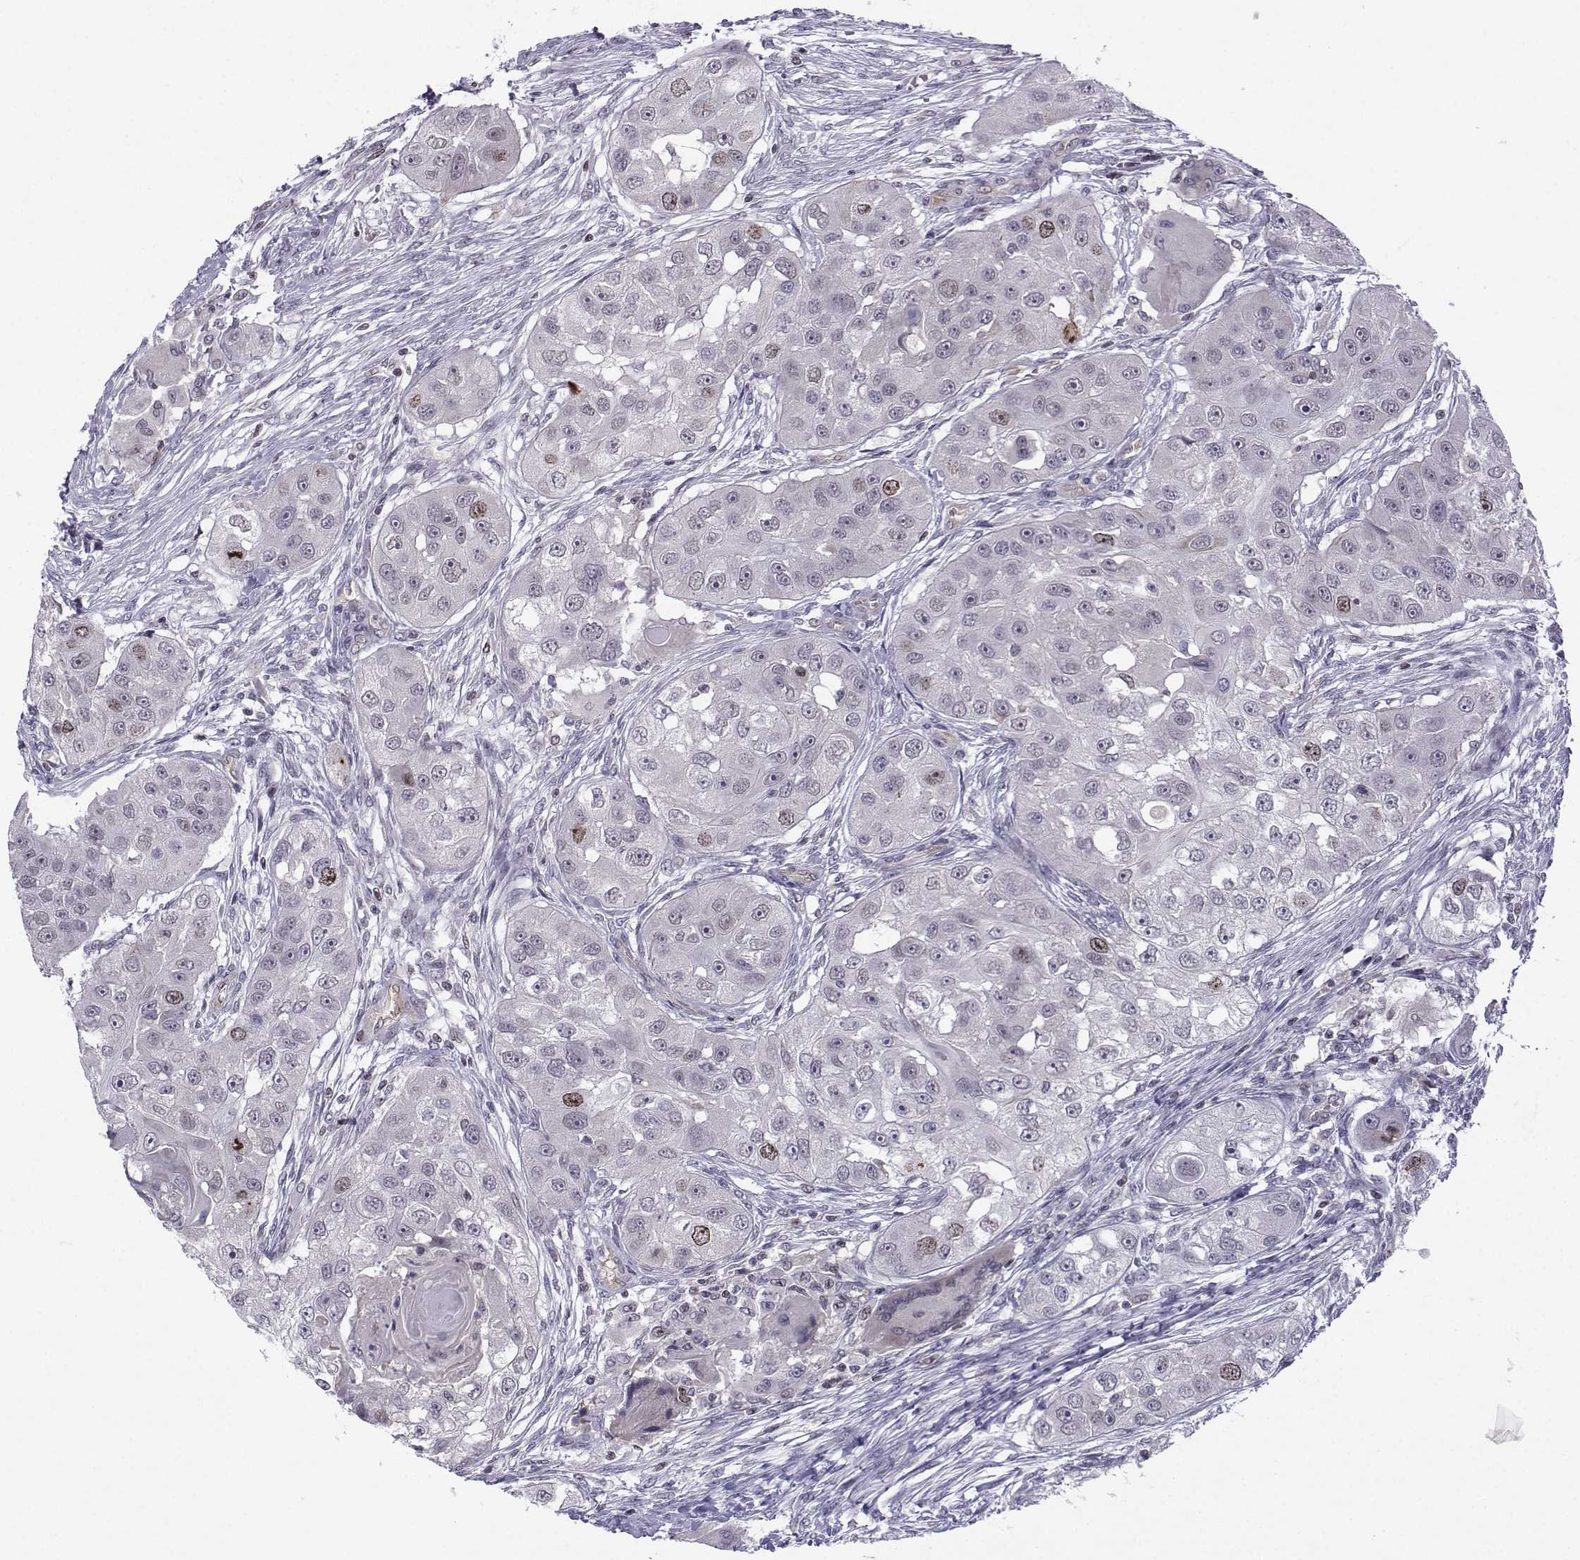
{"staining": {"intensity": "strong", "quantity": "<25%", "location": "cytoplasmic/membranous,nuclear"}, "tissue": "head and neck cancer", "cell_type": "Tumor cells", "image_type": "cancer", "snomed": [{"axis": "morphology", "description": "Squamous cell carcinoma, NOS"}, {"axis": "topography", "description": "Head-Neck"}], "caption": "The immunohistochemical stain shows strong cytoplasmic/membranous and nuclear expression in tumor cells of head and neck cancer tissue.", "gene": "INCENP", "patient": {"sex": "male", "age": 51}}